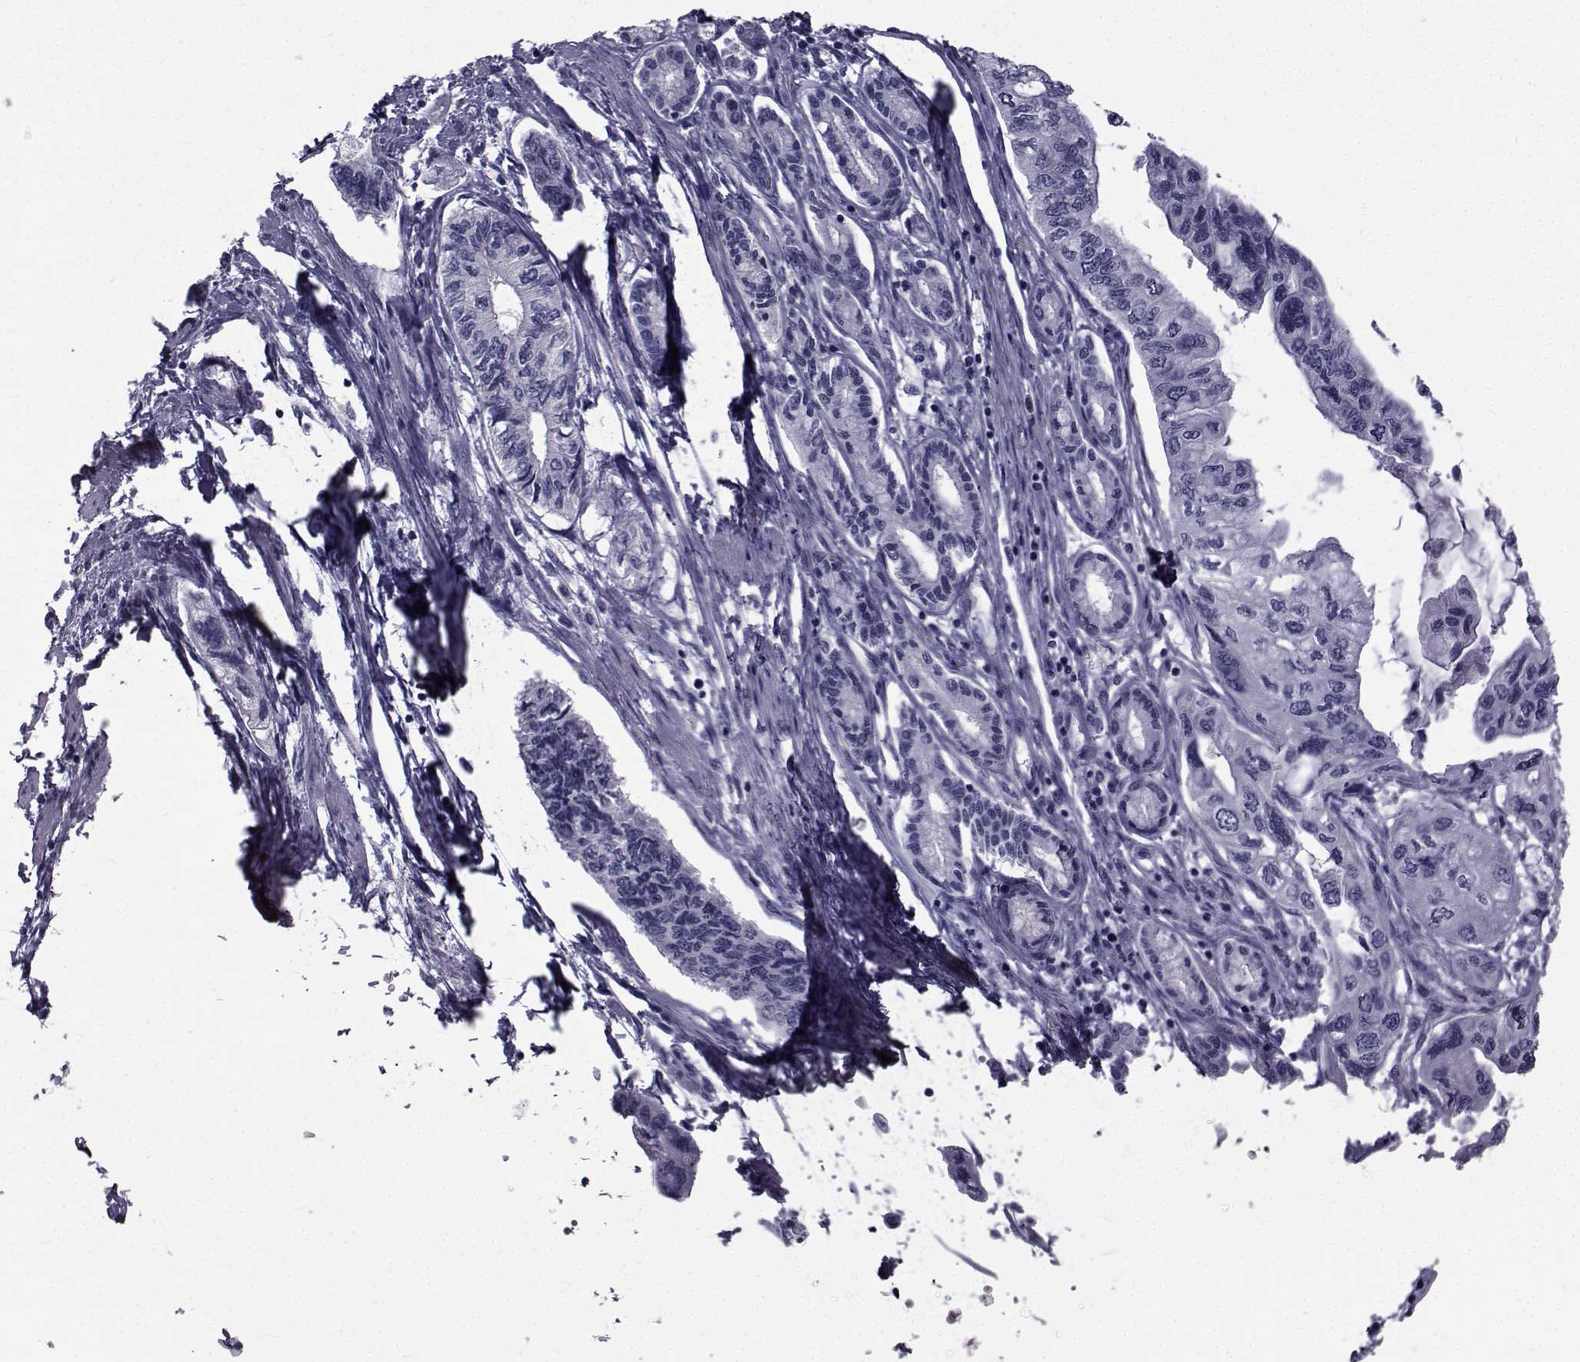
{"staining": {"intensity": "negative", "quantity": "none", "location": "none"}, "tissue": "pancreatic cancer", "cell_type": "Tumor cells", "image_type": "cancer", "snomed": [{"axis": "morphology", "description": "Adenocarcinoma, NOS"}, {"axis": "topography", "description": "Pancreas"}], "caption": "IHC image of pancreatic cancer (adenocarcinoma) stained for a protein (brown), which reveals no expression in tumor cells. The staining is performed using DAB brown chromogen with nuclei counter-stained in using hematoxylin.", "gene": "FDXR", "patient": {"sex": "female", "age": 76}}